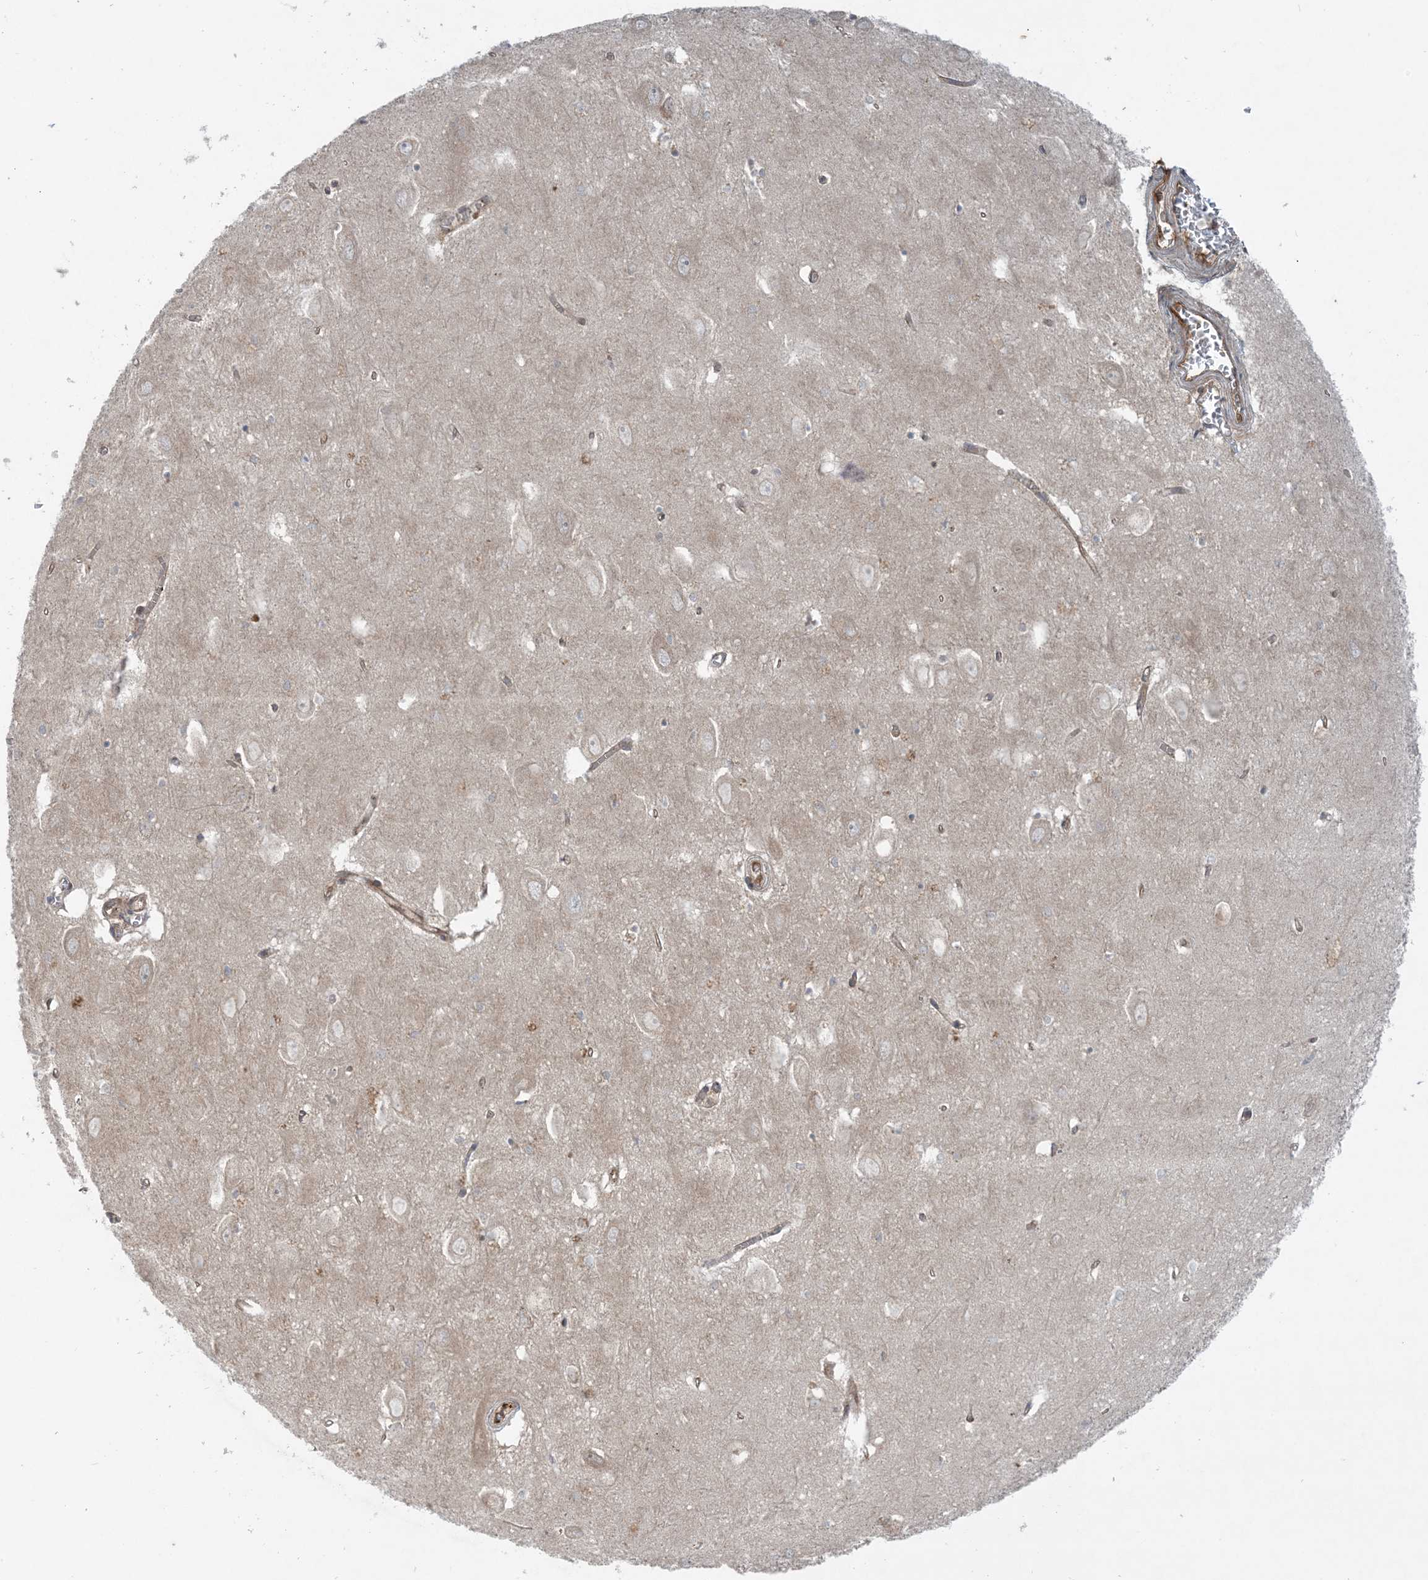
{"staining": {"intensity": "negative", "quantity": "none", "location": "none"}, "tissue": "hippocampus", "cell_type": "Glial cells", "image_type": "normal", "snomed": [{"axis": "morphology", "description": "Normal tissue, NOS"}, {"axis": "topography", "description": "Hippocampus"}], "caption": "Immunohistochemical staining of benign human hippocampus demonstrates no significant staining in glial cells. (Stains: DAB (3,3'-diaminobenzidine) immunohistochemistry (IHC) with hematoxylin counter stain, Microscopy: brightfield microscopy at high magnification).", "gene": "STAM2", "patient": {"sex": "female", "age": 64}}